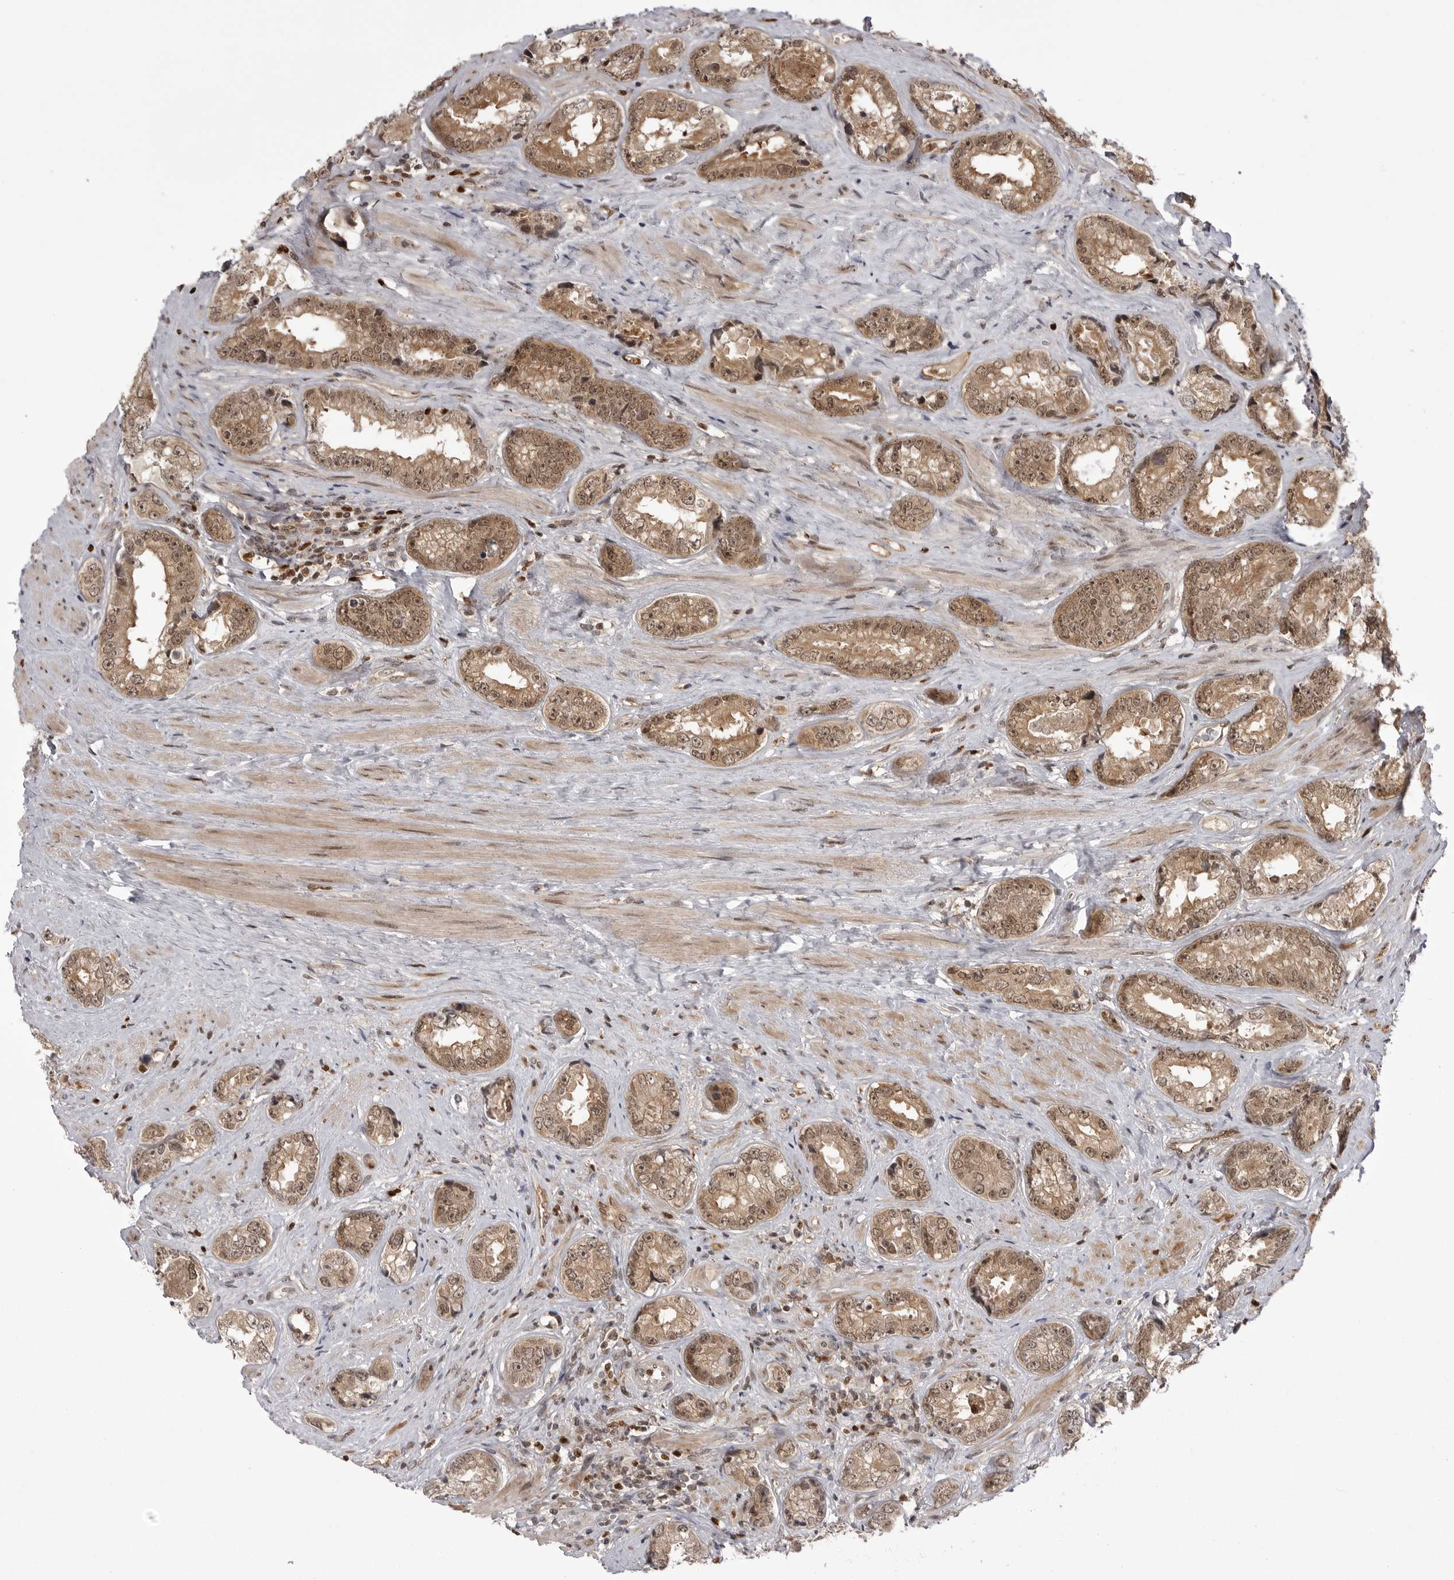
{"staining": {"intensity": "moderate", "quantity": ">75%", "location": "cytoplasmic/membranous,nuclear"}, "tissue": "prostate cancer", "cell_type": "Tumor cells", "image_type": "cancer", "snomed": [{"axis": "morphology", "description": "Adenocarcinoma, High grade"}, {"axis": "topography", "description": "Prostate"}], "caption": "About >75% of tumor cells in human adenocarcinoma (high-grade) (prostate) show moderate cytoplasmic/membranous and nuclear protein expression as visualized by brown immunohistochemical staining.", "gene": "PTK2B", "patient": {"sex": "male", "age": 61}}